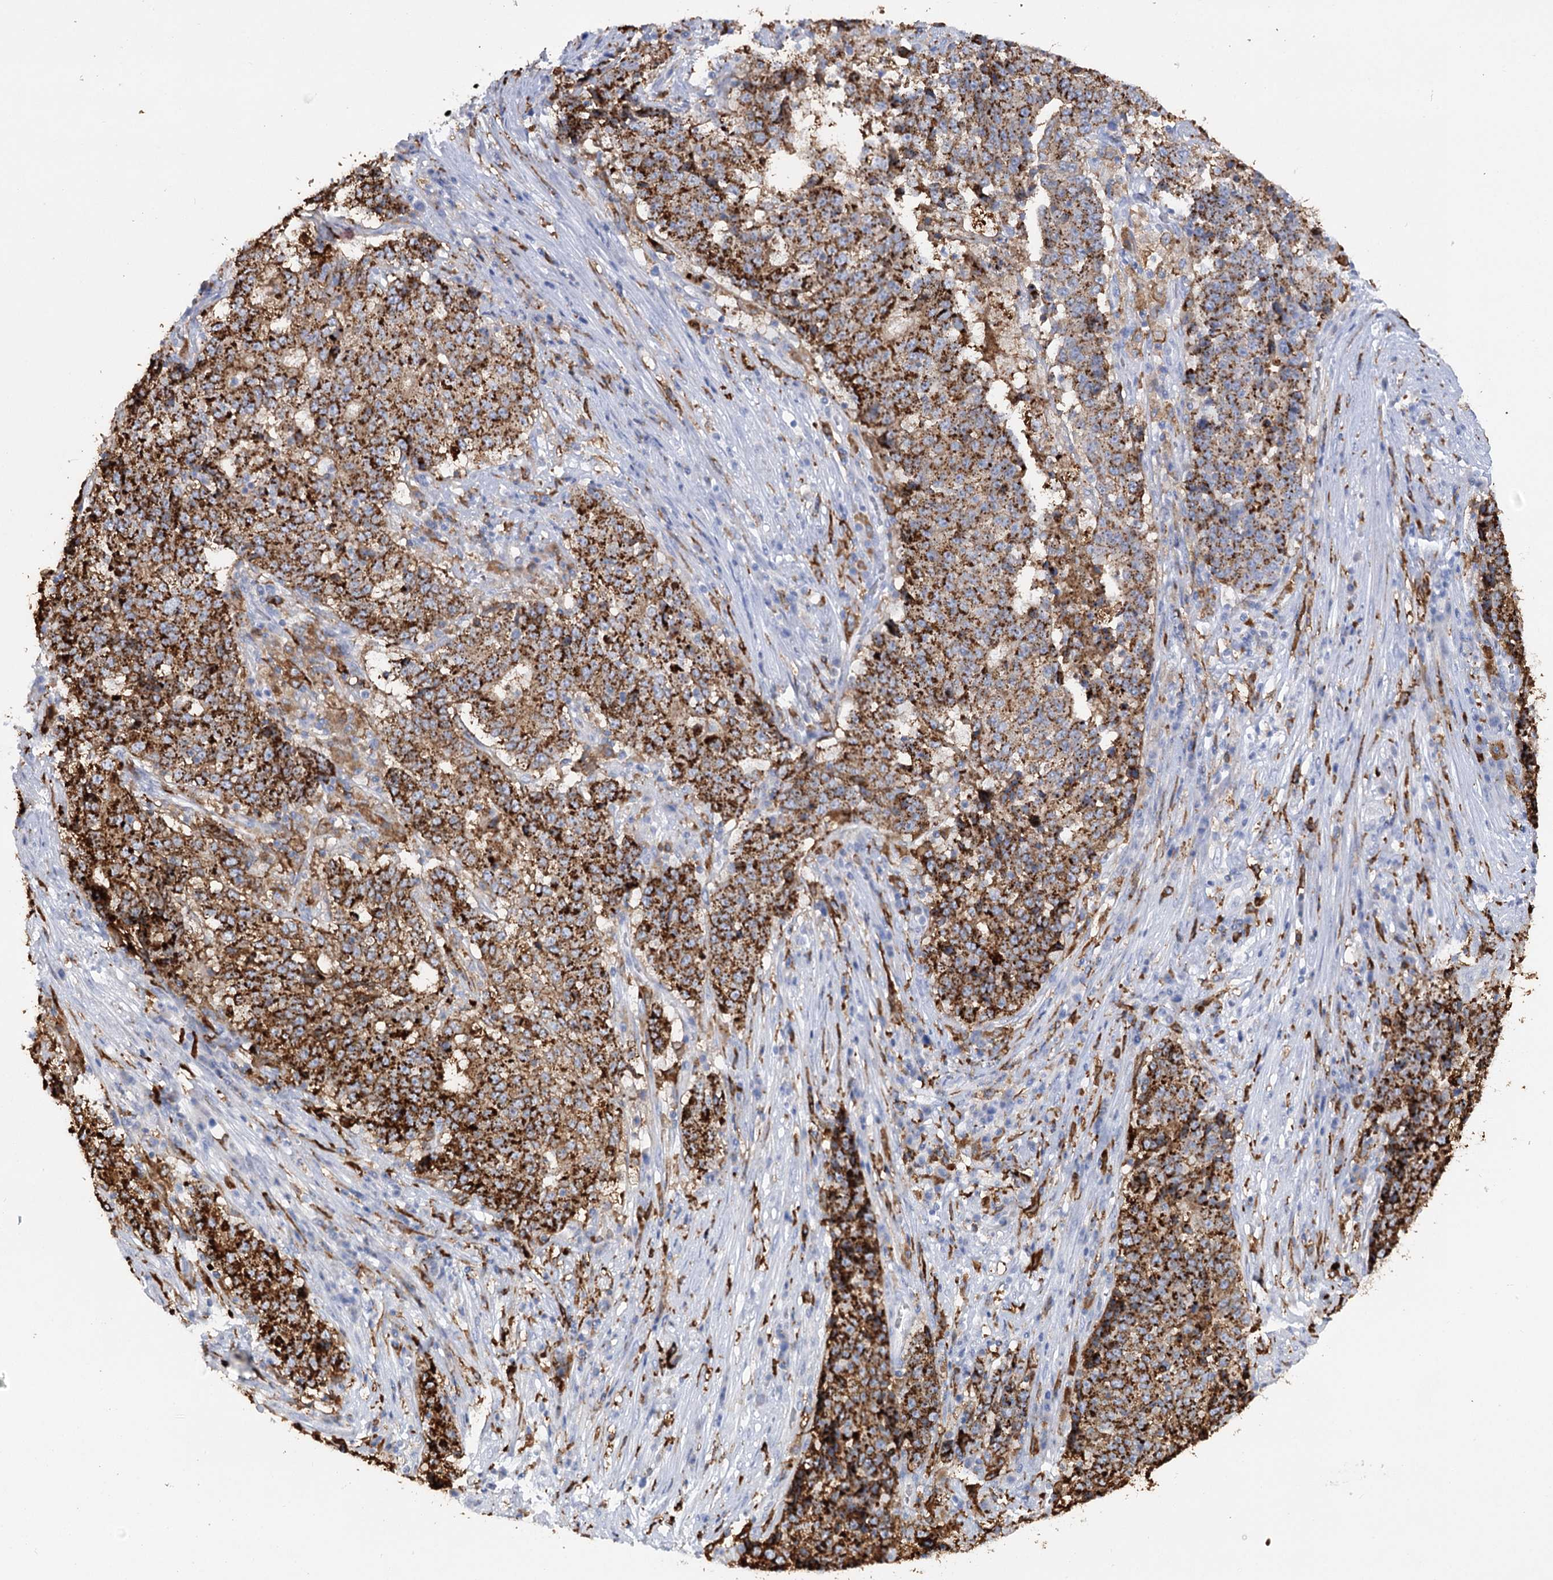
{"staining": {"intensity": "strong", "quantity": ">75%", "location": "cytoplasmic/membranous"}, "tissue": "stomach cancer", "cell_type": "Tumor cells", "image_type": "cancer", "snomed": [{"axis": "morphology", "description": "Adenocarcinoma, NOS"}, {"axis": "topography", "description": "Stomach"}], "caption": "The immunohistochemical stain shows strong cytoplasmic/membranous positivity in tumor cells of stomach cancer tissue.", "gene": "PIWIL4", "patient": {"sex": "male", "age": 59}}